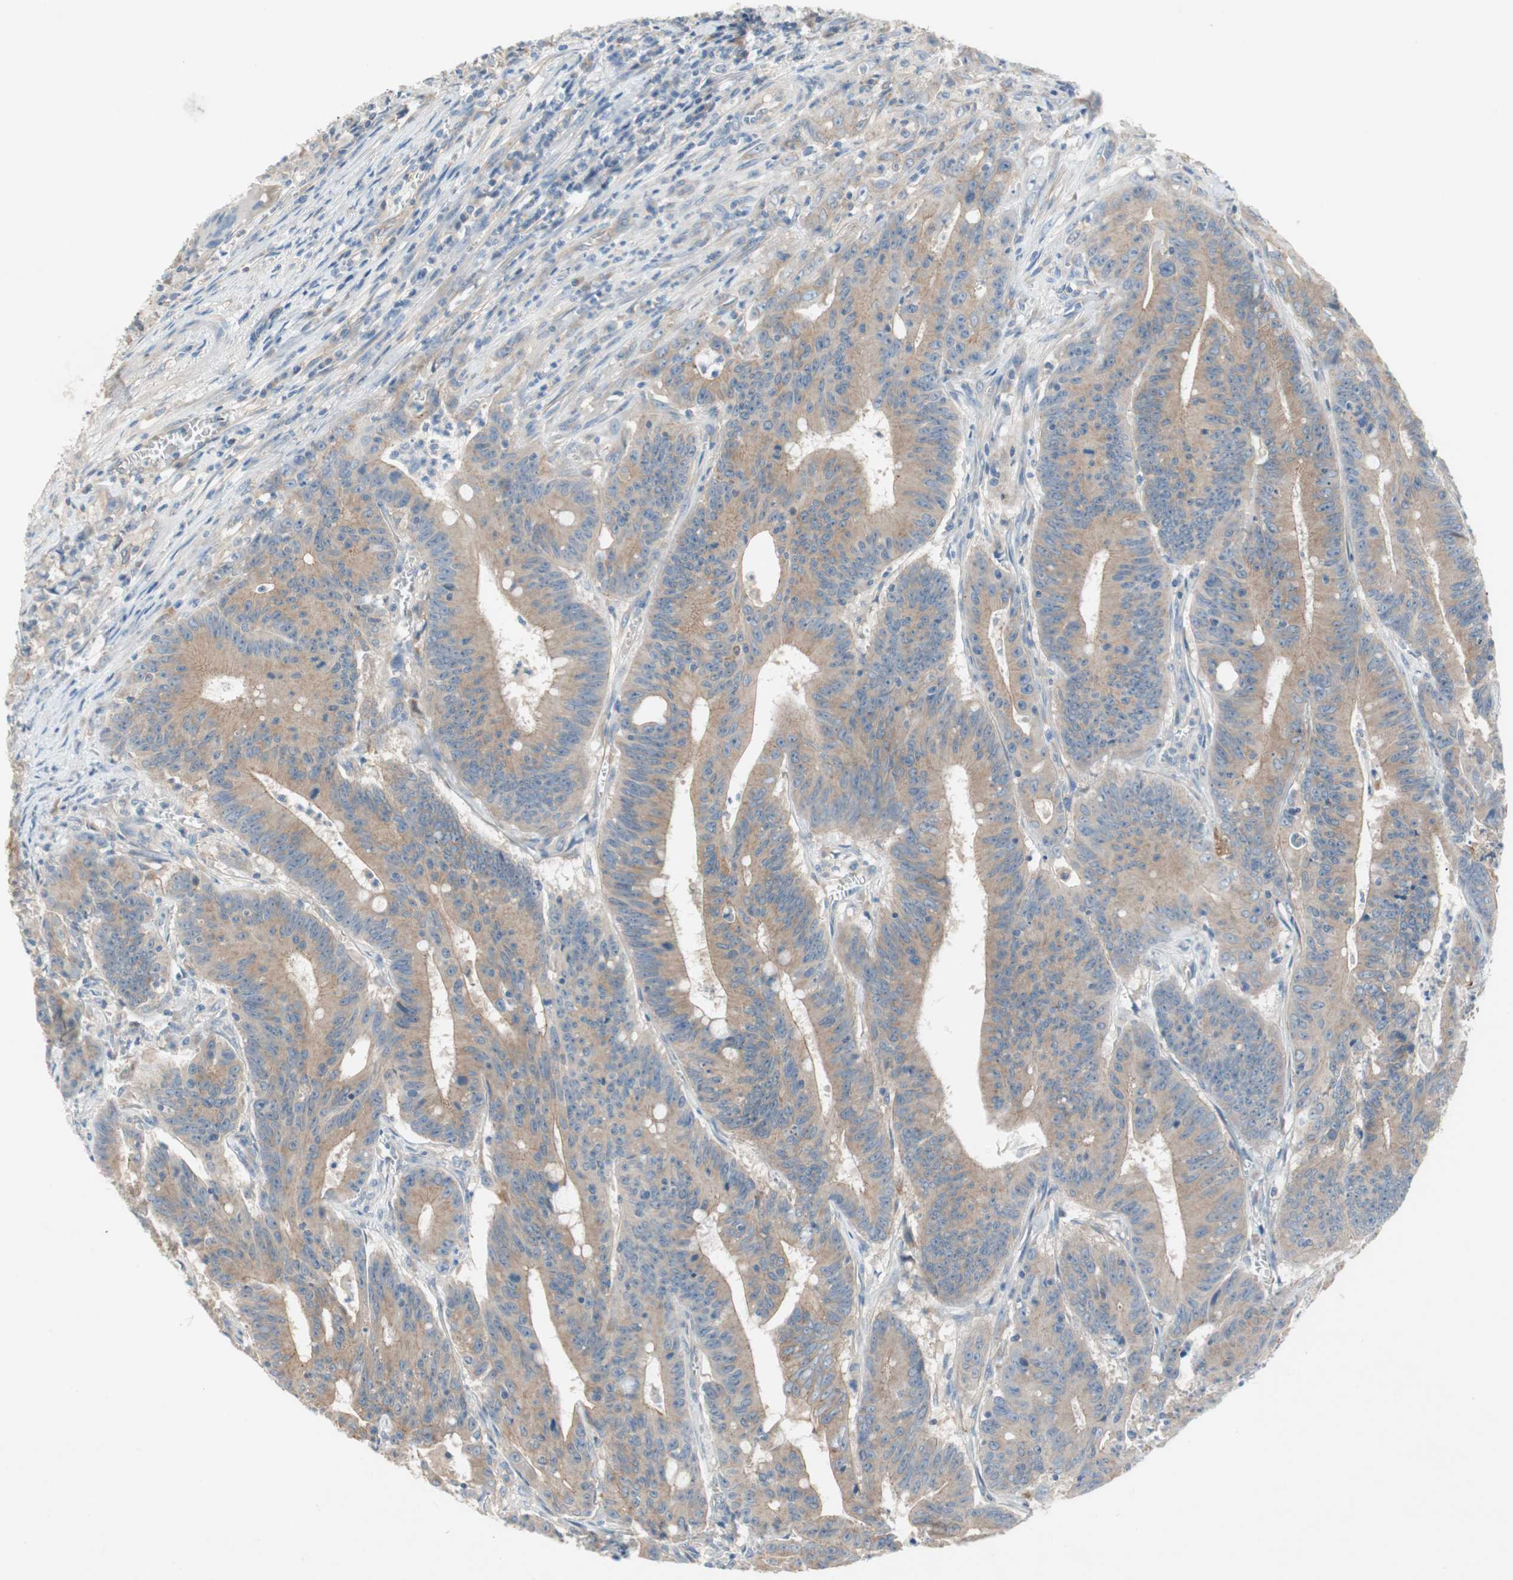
{"staining": {"intensity": "weak", "quantity": ">75%", "location": "cytoplasmic/membranous"}, "tissue": "colorectal cancer", "cell_type": "Tumor cells", "image_type": "cancer", "snomed": [{"axis": "morphology", "description": "Adenocarcinoma, NOS"}, {"axis": "topography", "description": "Colon"}], "caption": "Protein staining by immunohistochemistry (IHC) displays weak cytoplasmic/membranous positivity in about >75% of tumor cells in adenocarcinoma (colorectal).", "gene": "GLUL", "patient": {"sex": "male", "age": 45}}